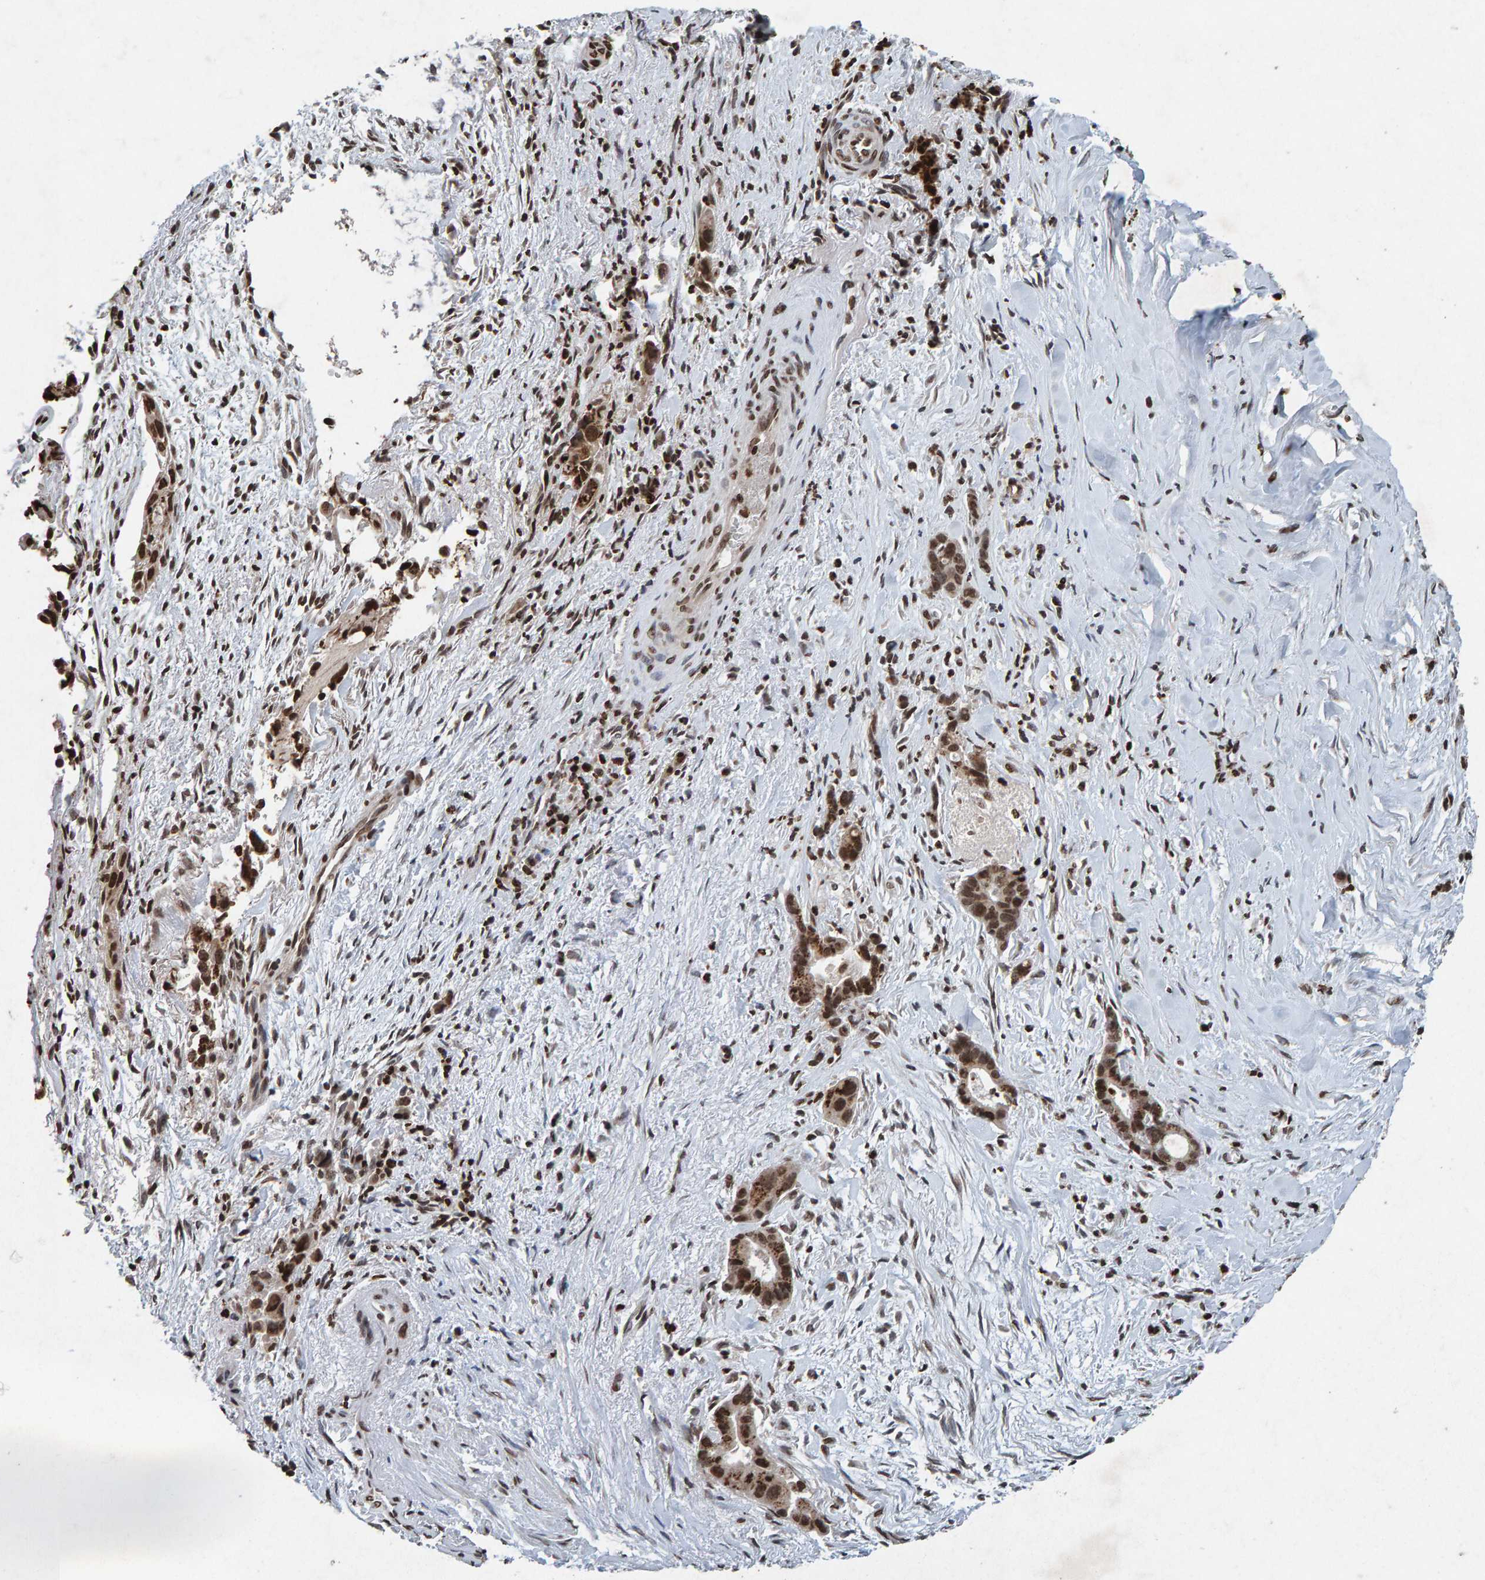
{"staining": {"intensity": "moderate", "quantity": ">75%", "location": "cytoplasmic/membranous,nuclear"}, "tissue": "liver cancer", "cell_type": "Tumor cells", "image_type": "cancer", "snomed": [{"axis": "morphology", "description": "Cholangiocarcinoma"}, {"axis": "topography", "description": "Liver"}], "caption": "Liver cancer stained for a protein exhibits moderate cytoplasmic/membranous and nuclear positivity in tumor cells.", "gene": "H2AZ1", "patient": {"sex": "female", "age": 55}}